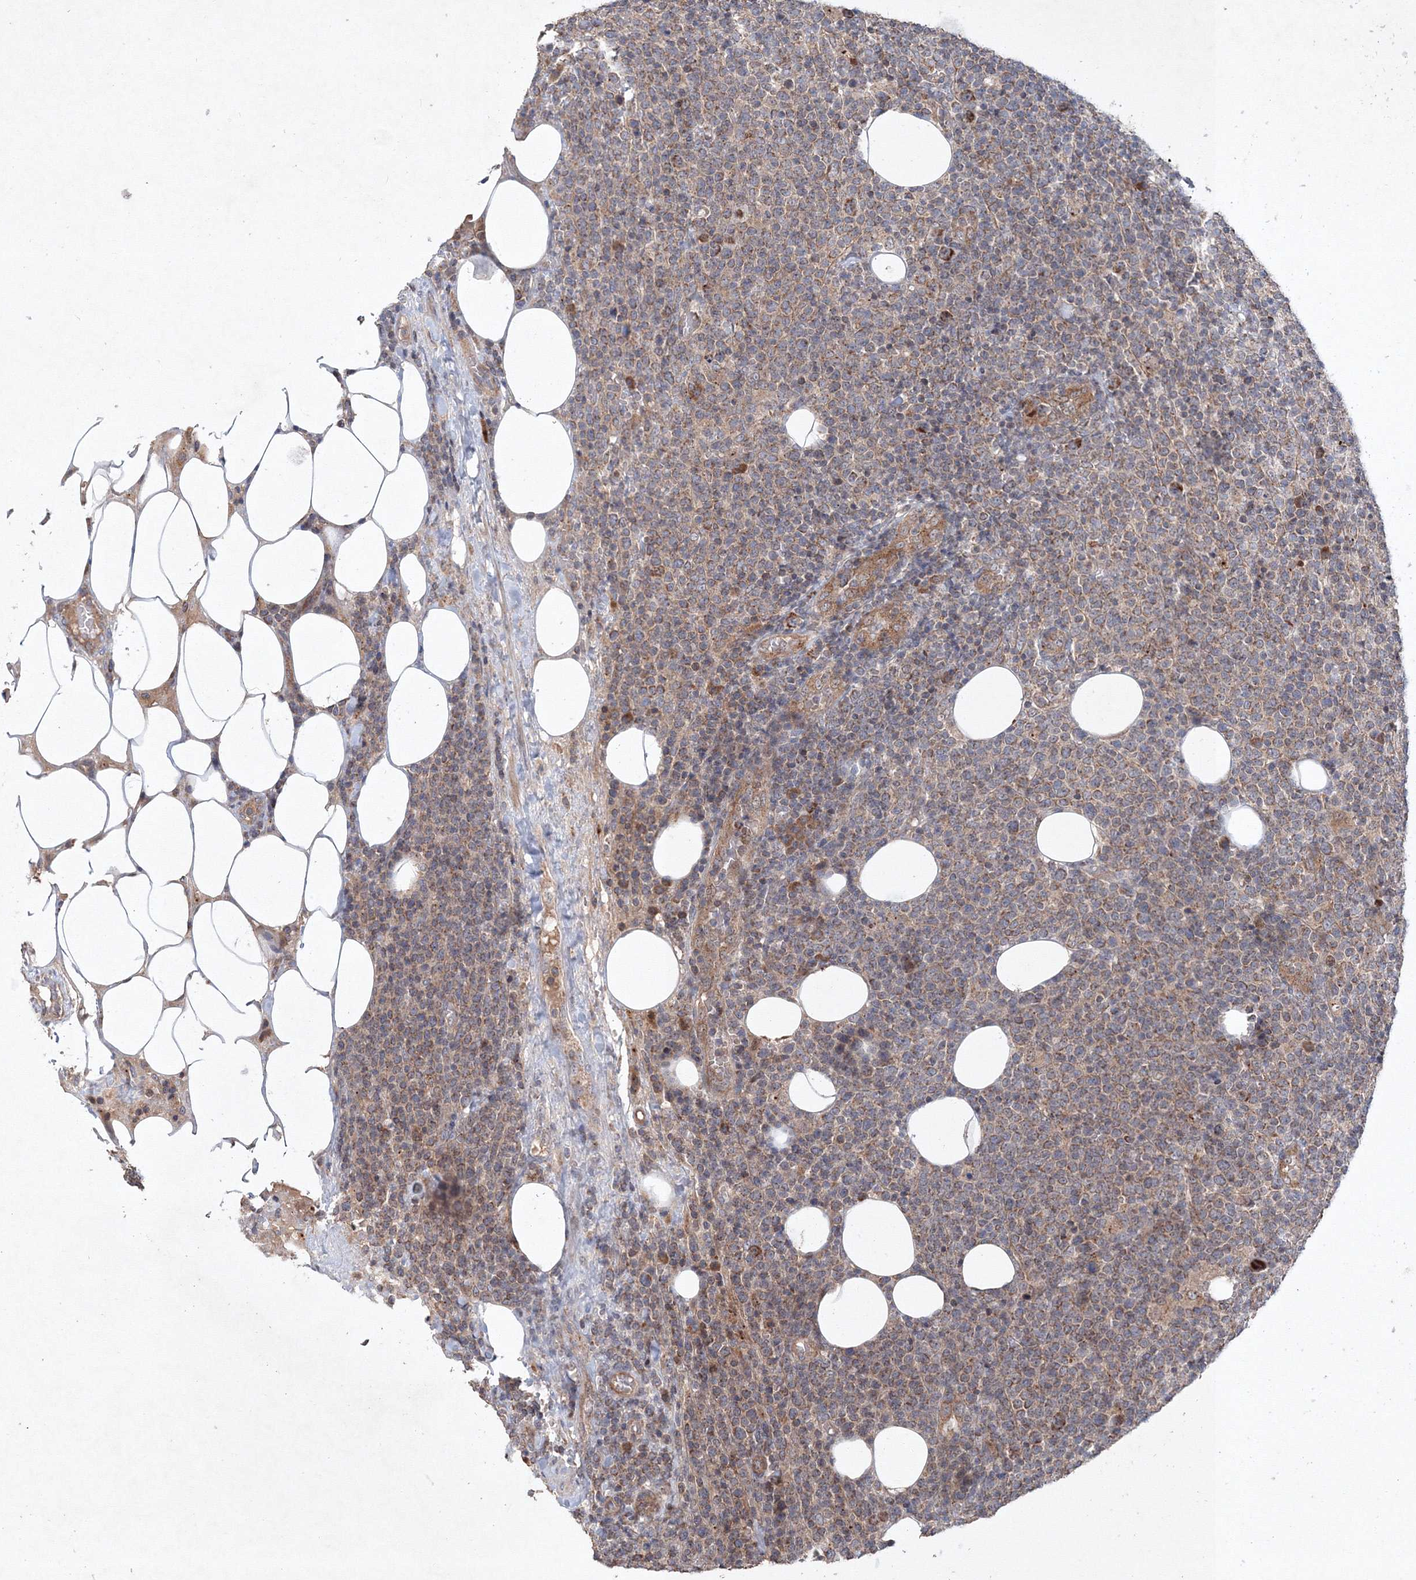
{"staining": {"intensity": "moderate", "quantity": "25%-75%", "location": "cytoplasmic/membranous"}, "tissue": "lymphoma", "cell_type": "Tumor cells", "image_type": "cancer", "snomed": [{"axis": "morphology", "description": "Malignant lymphoma, non-Hodgkin's type, High grade"}, {"axis": "topography", "description": "Lymph node"}], "caption": "DAB (3,3'-diaminobenzidine) immunohistochemical staining of high-grade malignant lymphoma, non-Hodgkin's type displays moderate cytoplasmic/membranous protein positivity in about 25%-75% of tumor cells.", "gene": "NOA1", "patient": {"sex": "male", "age": 61}}